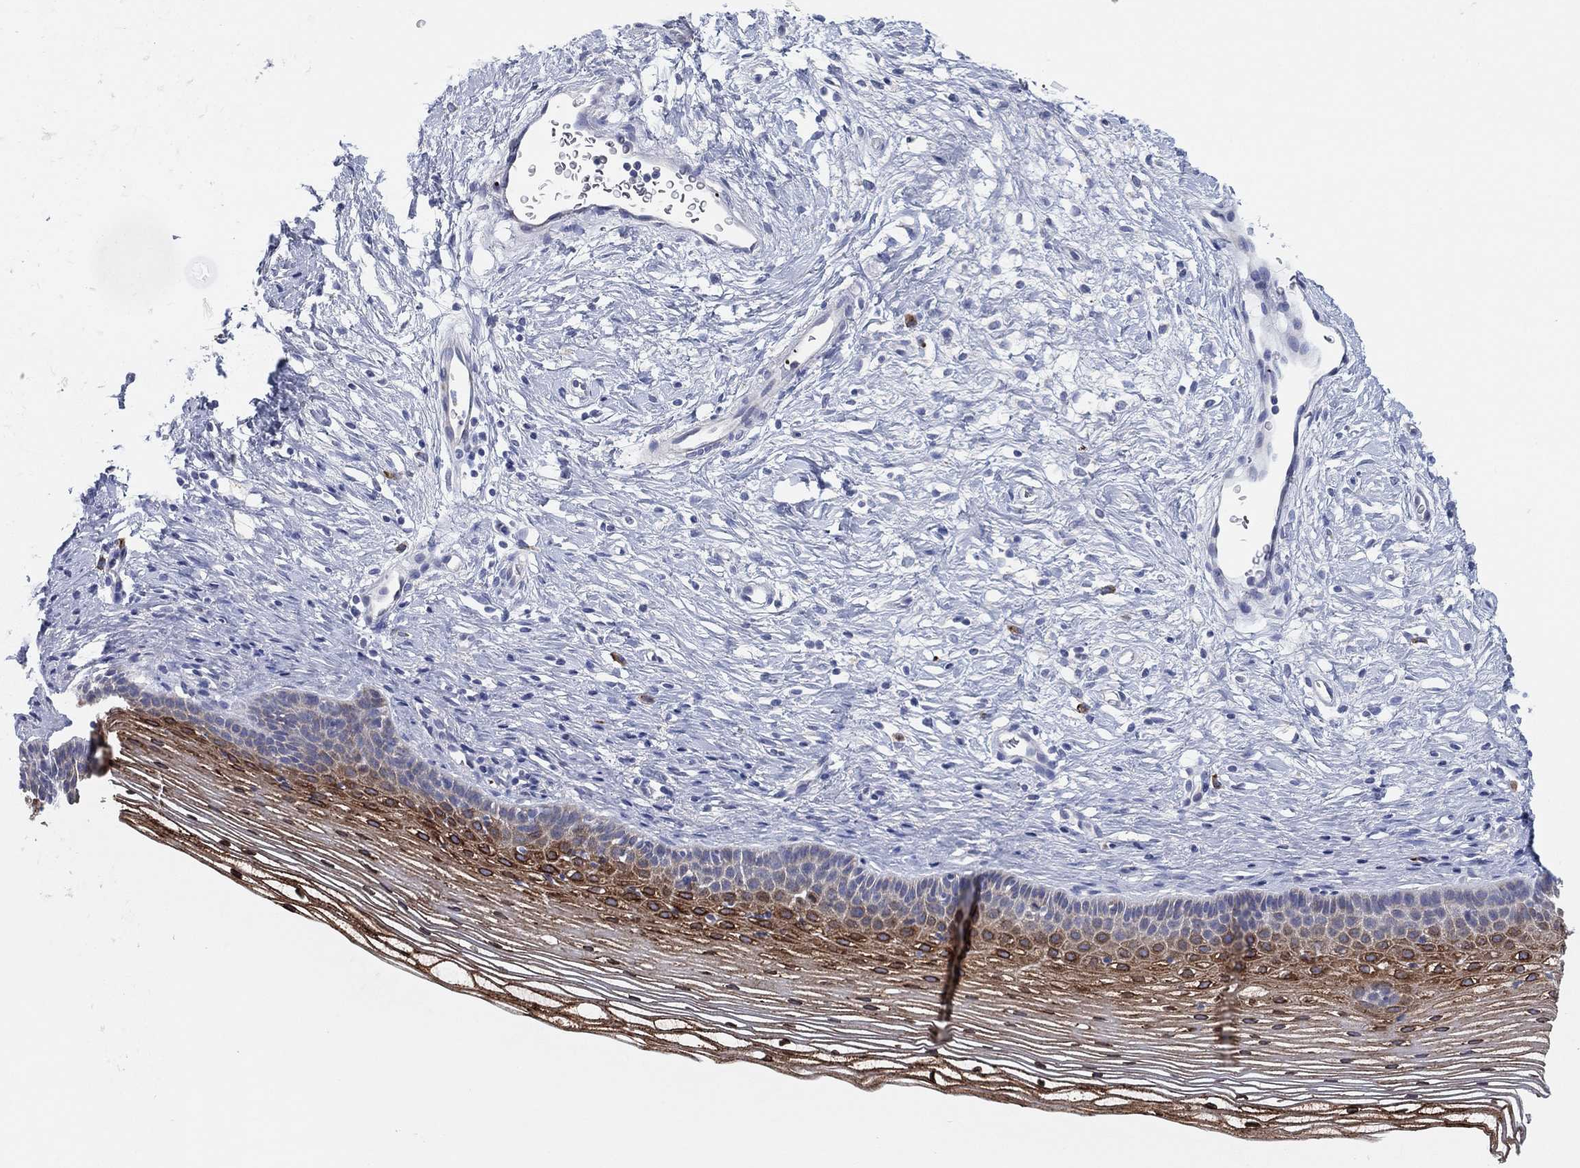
{"staining": {"intensity": "strong", "quantity": ">75%", "location": "cytoplasmic/membranous"}, "tissue": "cervix", "cell_type": "Squamous epithelial cells", "image_type": "normal", "snomed": [{"axis": "morphology", "description": "Normal tissue, NOS"}, {"axis": "topography", "description": "Cervix"}], "caption": "DAB immunohistochemical staining of benign human cervix shows strong cytoplasmic/membranous protein expression in about >75% of squamous epithelial cells. (DAB IHC, brown staining for protein, blue staining for nuclei).", "gene": "TMEM40", "patient": {"sex": "female", "age": 39}}